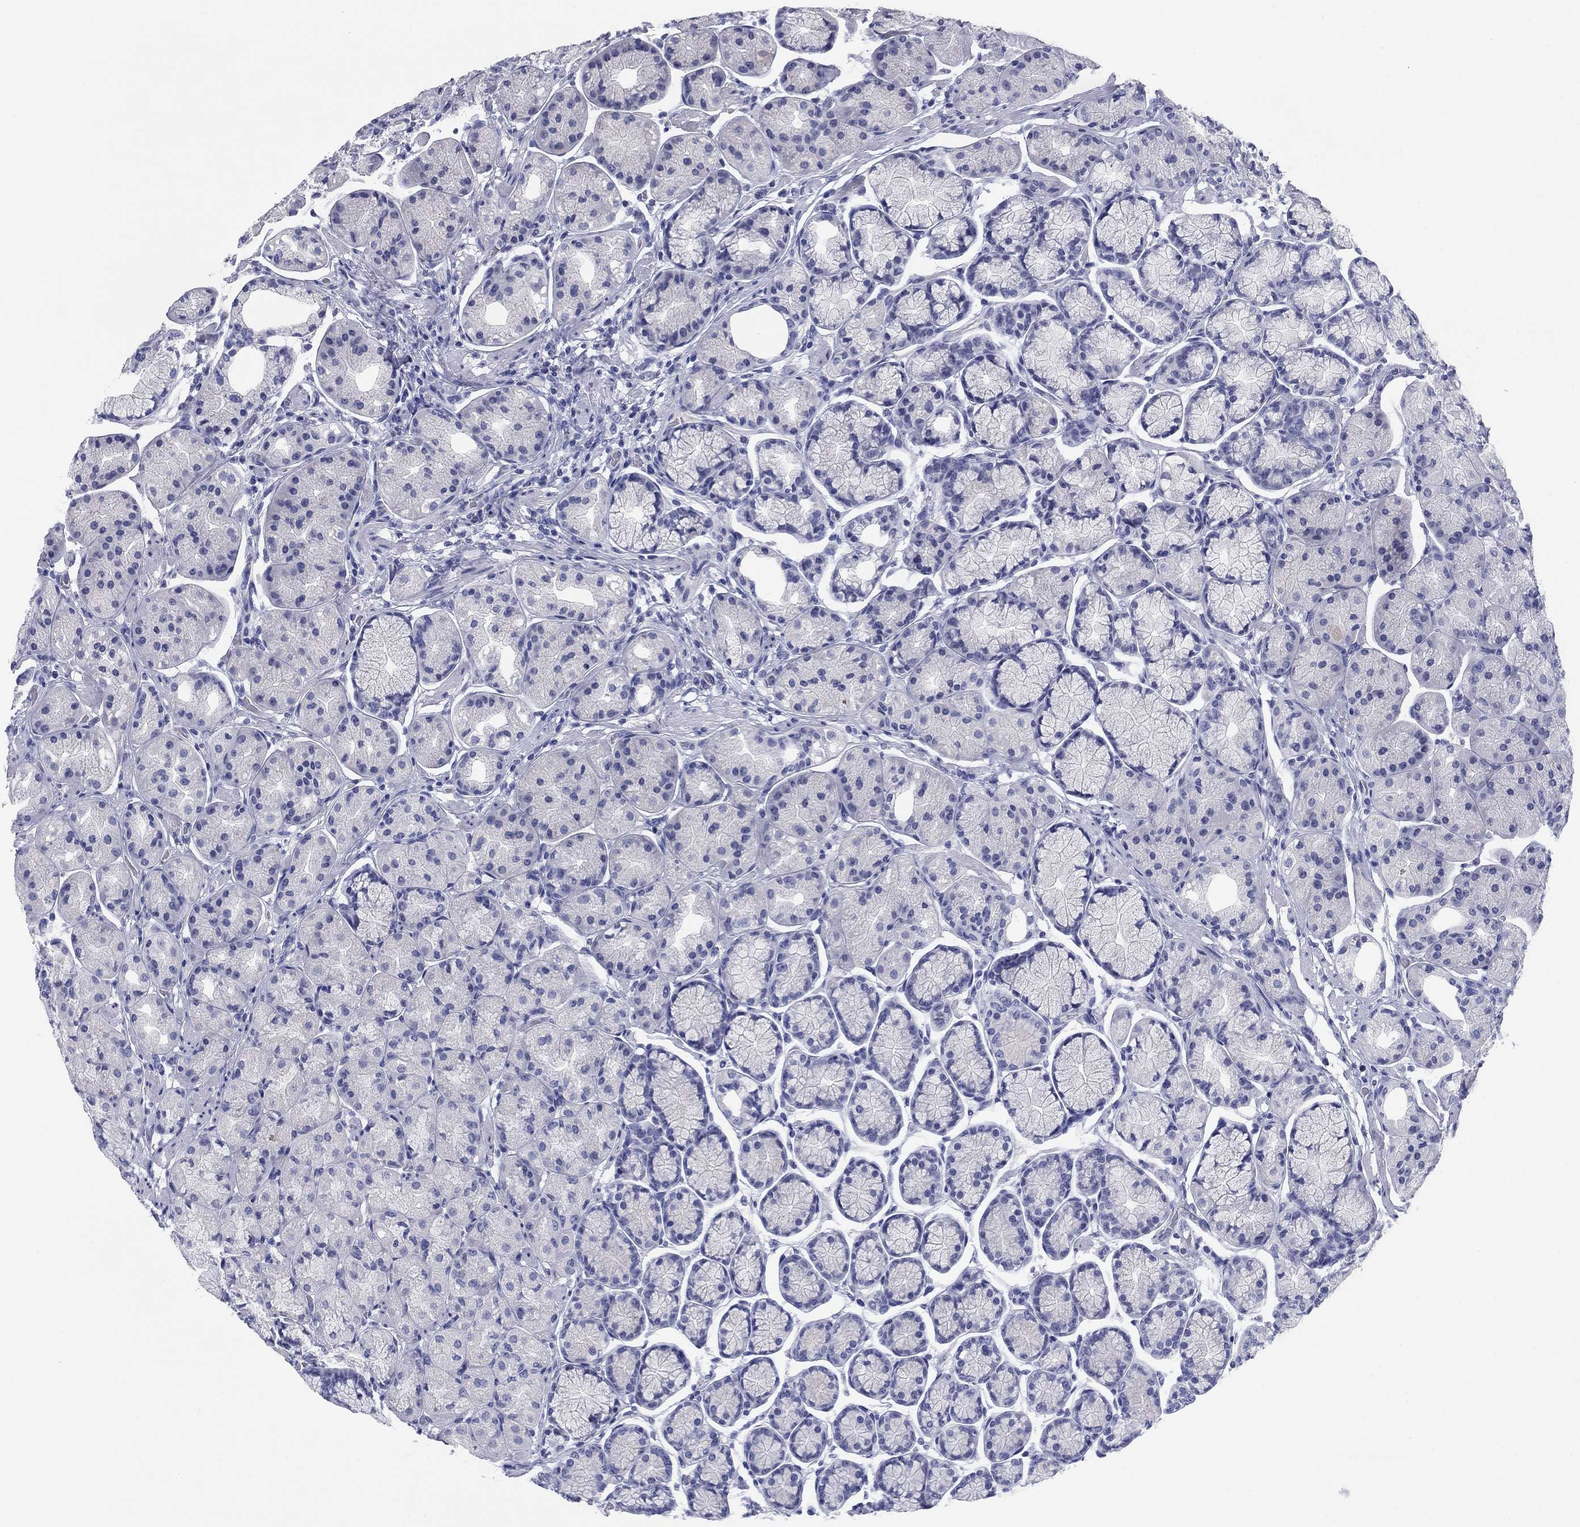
{"staining": {"intensity": "negative", "quantity": "none", "location": "none"}, "tissue": "stomach", "cell_type": "Glandular cells", "image_type": "normal", "snomed": [{"axis": "morphology", "description": "Normal tissue, NOS"}, {"axis": "morphology", "description": "Adenocarcinoma, NOS"}, {"axis": "morphology", "description": "Adenocarcinoma, High grade"}, {"axis": "topography", "description": "Stomach, upper"}, {"axis": "topography", "description": "Stomach"}], "caption": "IHC photomicrograph of benign human stomach stained for a protein (brown), which reveals no staining in glandular cells.", "gene": "KCNH1", "patient": {"sex": "female", "age": 65}}